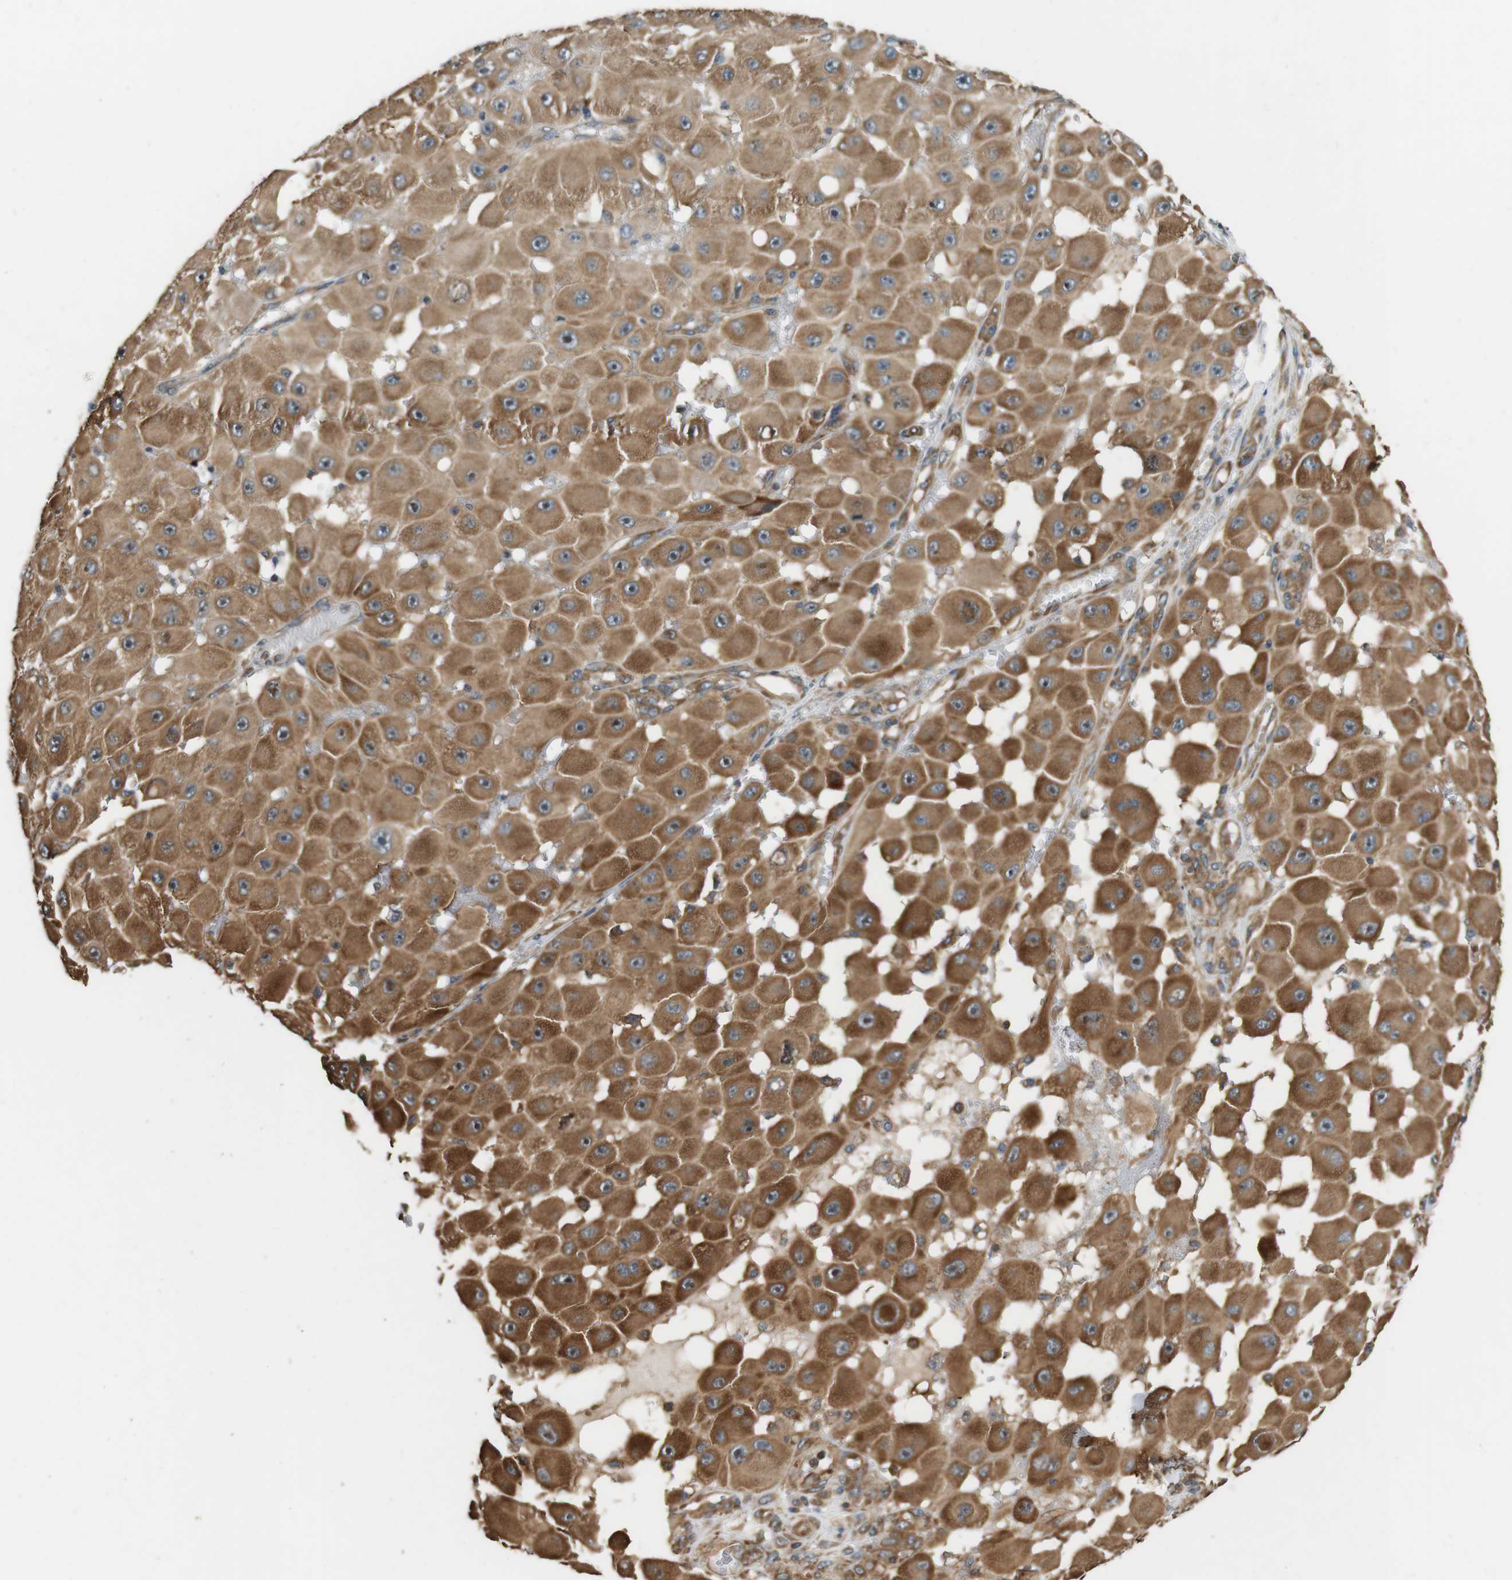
{"staining": {"intensity": "moderate", "quantity": ">75%", "location": "cytoplasmic/membranous"}, "tissue": "melanoma", "cell_type": "Tumor cells", "image_type": "cancer", "snomed": [{"axis": "morphology", "description": "Malignant melanoma, NOS"}, {"axis": "topography", "description": "Skin"}], "caption": "High-power microscopy captured an IHC micrograph of melanoma, revealing moderate cytoplasmic/membranous positivity in about >75% of tumor cells.", "gene": "PA2G4", "patient": {"sex": "female", "age": 81}}